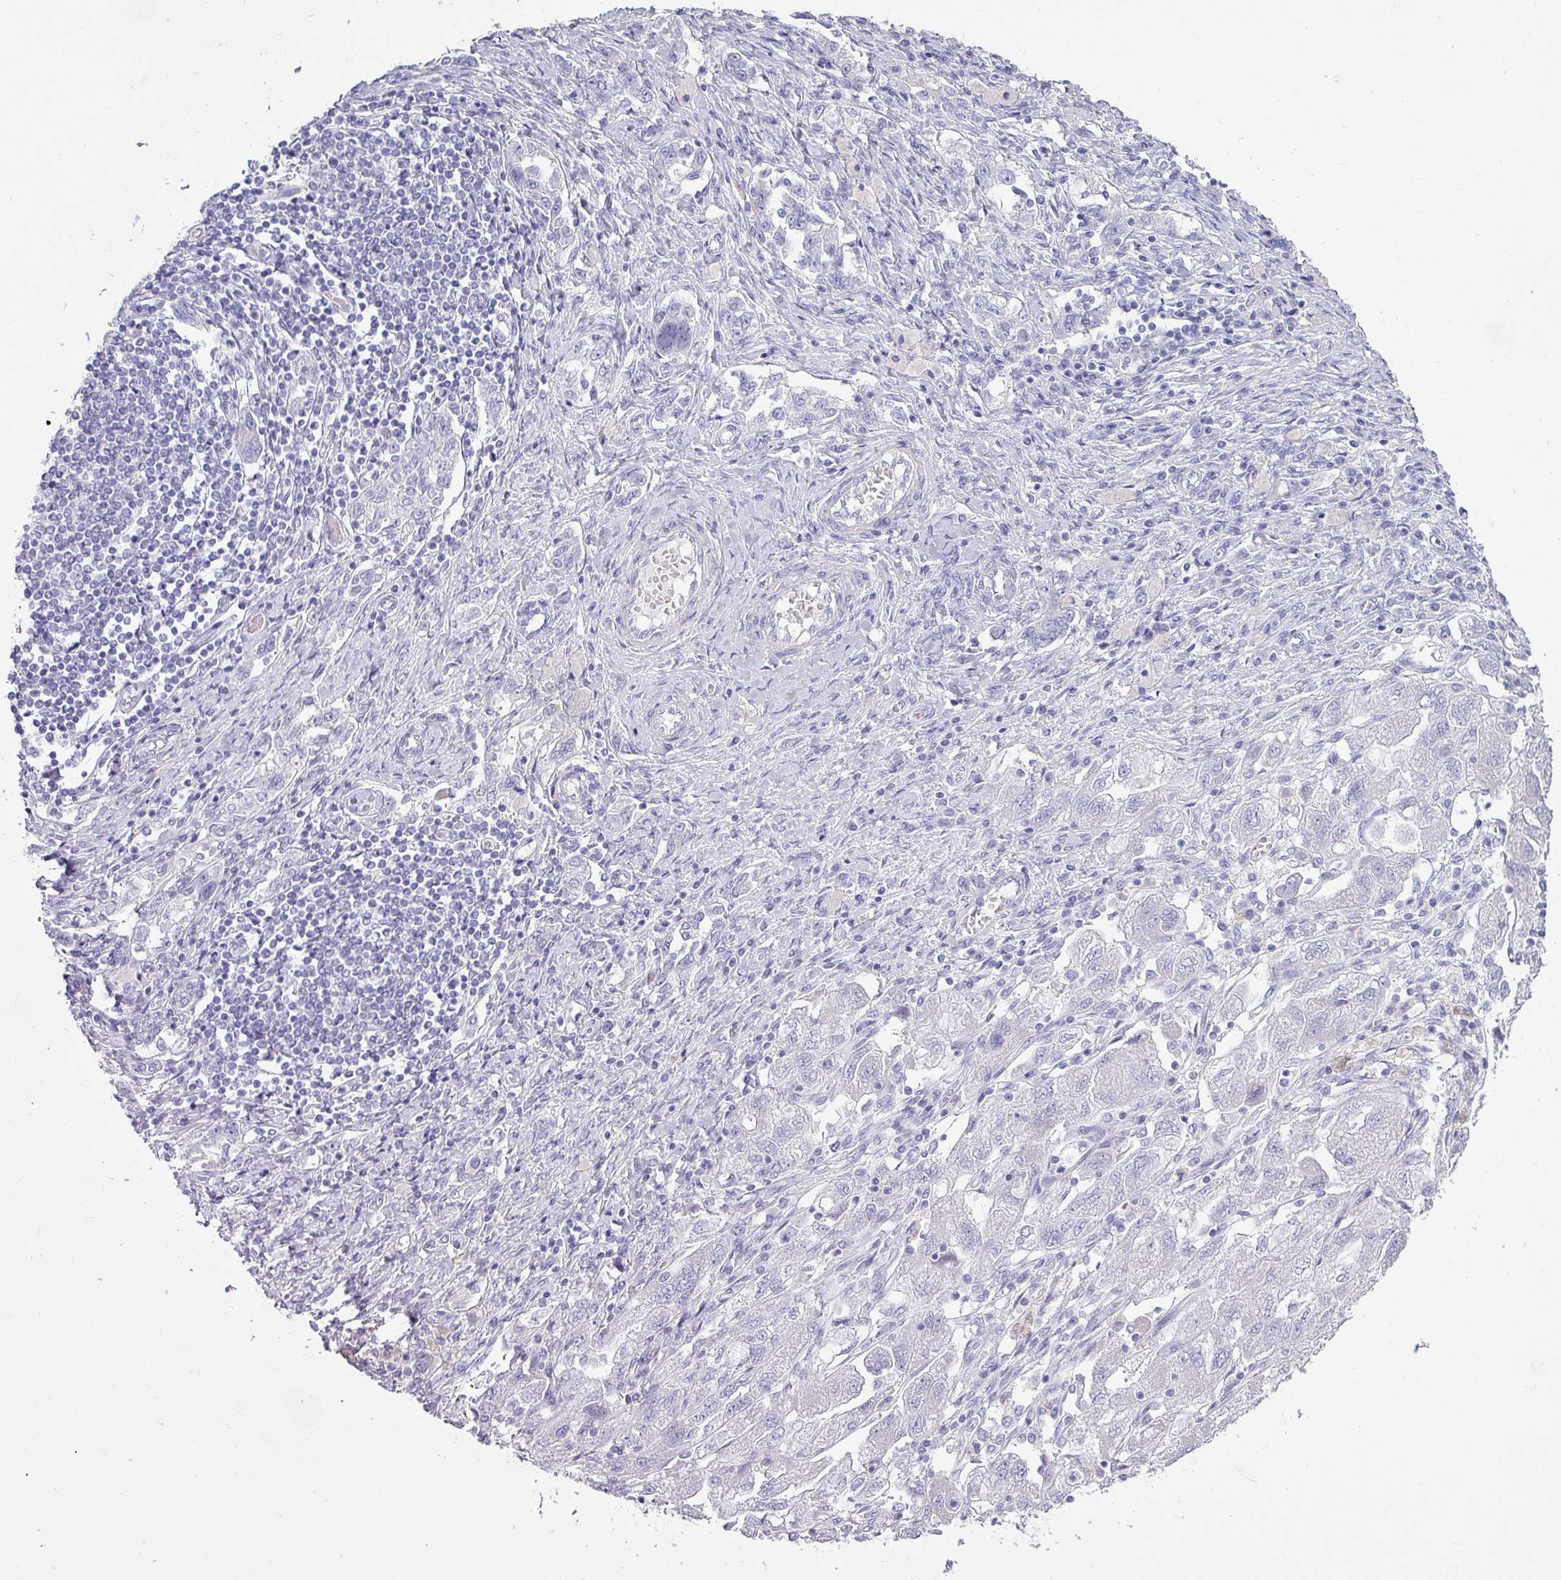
{"staining": {"intensity": "negative", "quantity": "none", "location": "none"}, "tissue": "ovarian cancer", "cell_type": "Tumor cells", "image_type": "cancer", "snomed": [{"axis": "morphology", "description": "Carcinoma, NOS"}, {"axis": "morphology", "description": "Cystadenocarcinoma, serous, NOS"}, {"axis": "topography", "description": "Ovary"}], "caption": "Immunohistochemical staining of human ovarian carcinoma shows no significant expression in tumor cells.", "gene": "GLI4", "patient": {"sex": "female", "age": 69}}